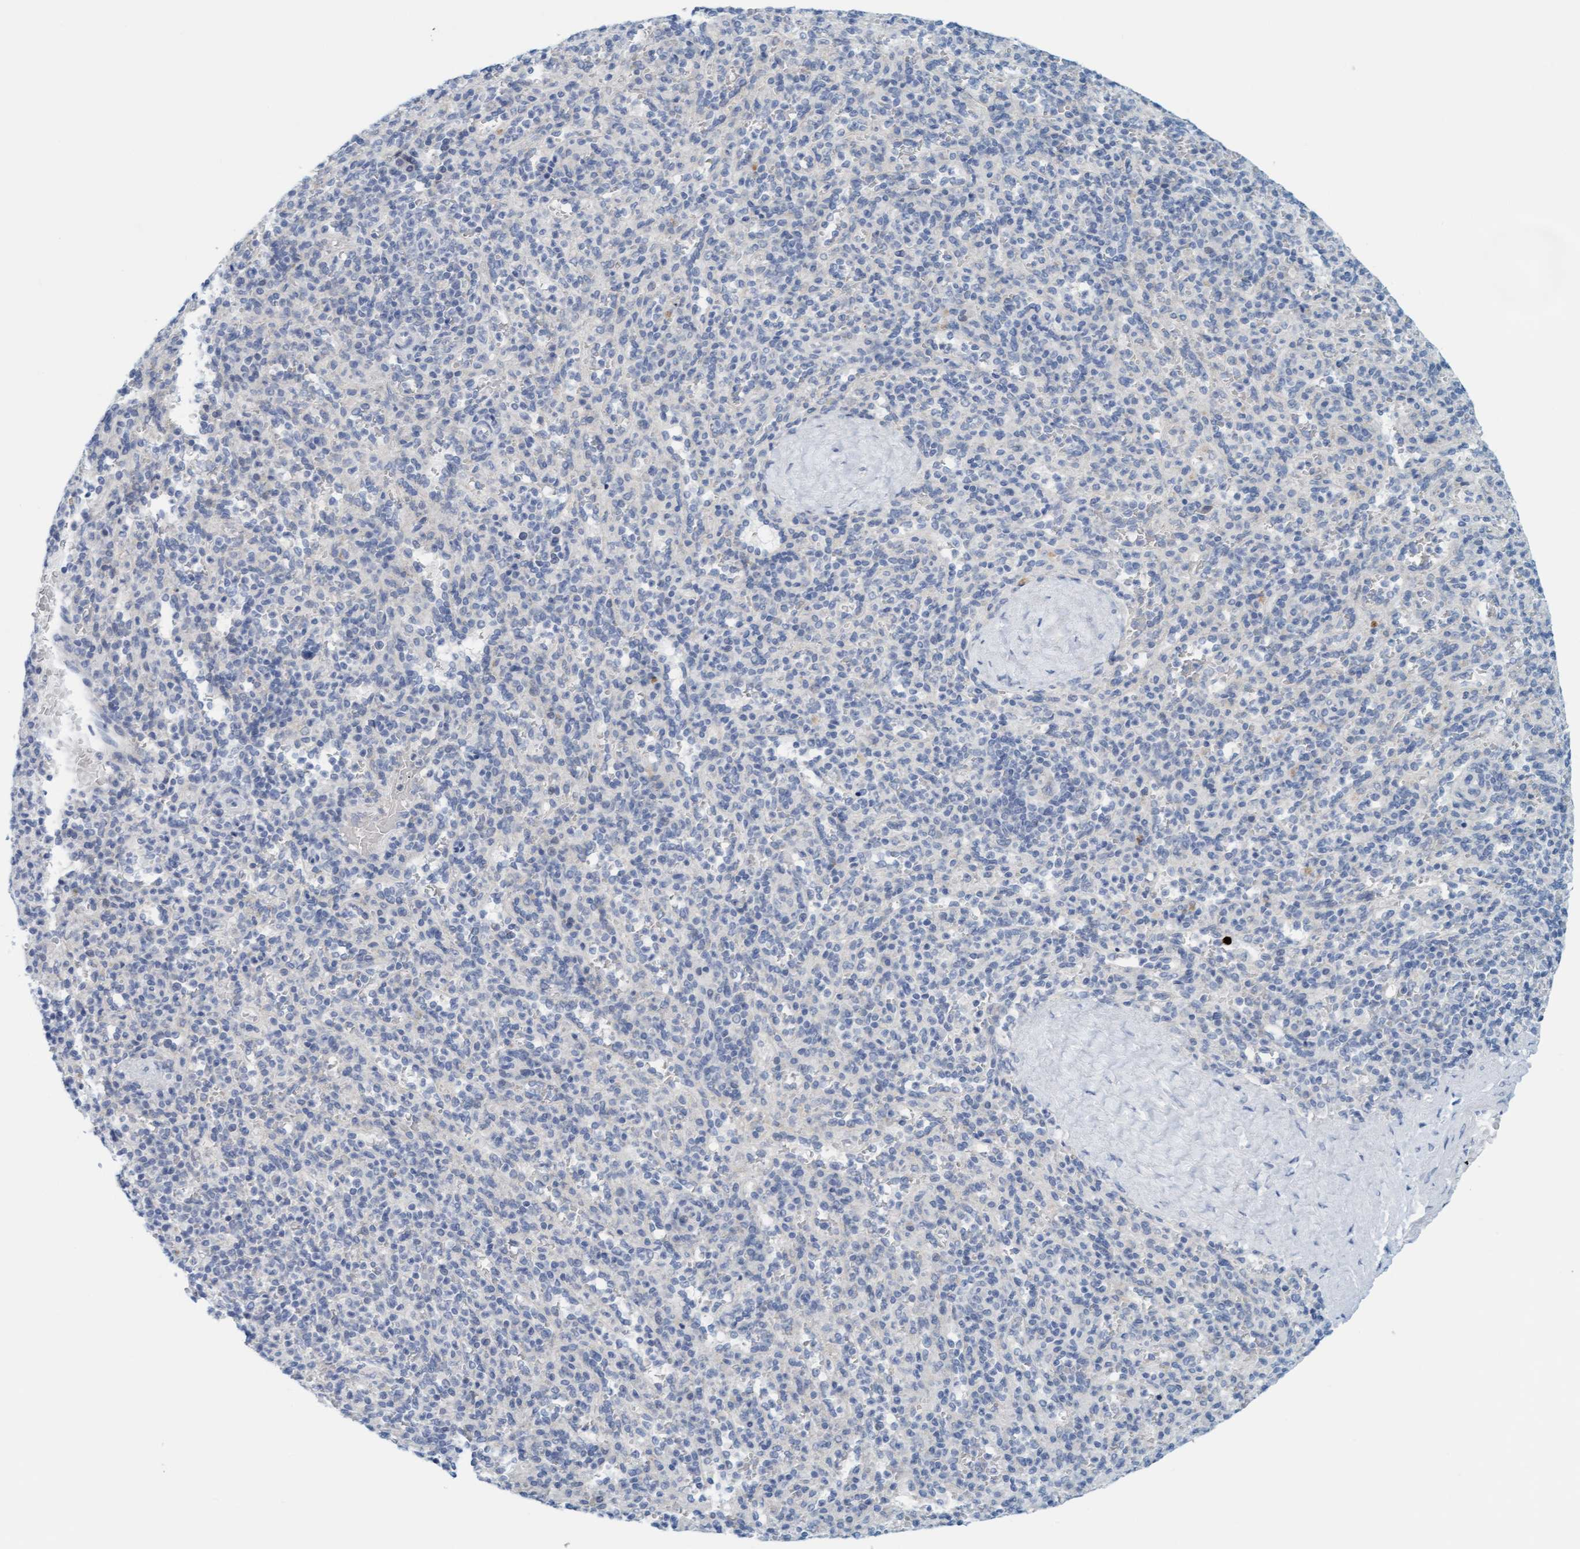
{"staining": {"intensity": "negative", "quantity": "none", "location": "none"}, "tissue": "spleen", "cell_type": "Cells in red pulp", "image_type": "normal", "snomed": [{"axis": "morphology", "description": "Normal tissue, NOS"}, {"axis": "topography", "description": "Spleen"}], "caption": "This is an immunohistochemistry image of normal human spleen. There is no staining in cells in red pulp.", "gene": "CPA3", "patient": {"sex": "male", "age": 36}}